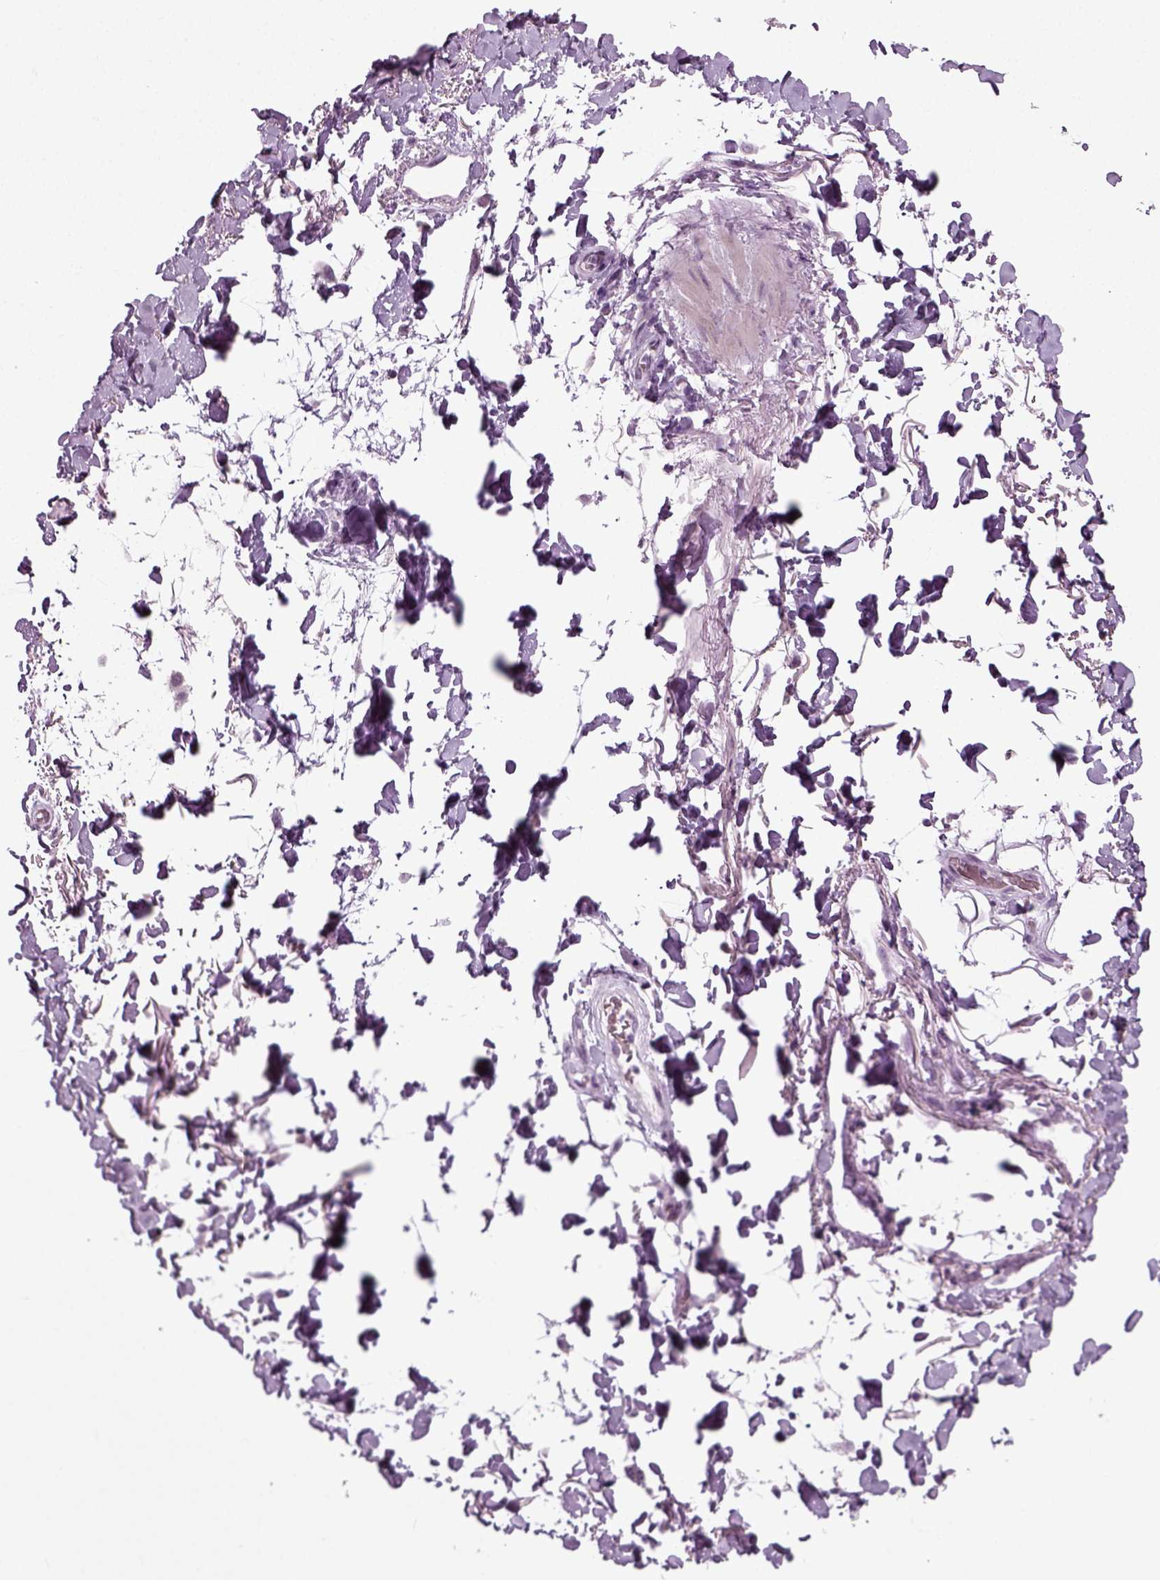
{"staining": {"intensity": "negative", "quantity": "none", "location": "none"}, "tissue": "adipose tissue", "cell_type": "Adipocytes", "image_type": "normal", "snomed": [{"axis": "morphology", "description": "Normal tissue, NOS"}, {"axis": "topography", "description": "Anal"}, {"axis": "topography", "description": "Peripheral nerve tissue"}], "caption": "Adipose tissue was stained to show a protein in brown. There is no significant positivity in adipocytes. The staining was performed using DAB (3,3'-diaminobenzidine) to visualize the protein expression in brown, while the nuclei were stained in blue with hematoxylin (Magnification: 20x).", "gene": "ZC2HC1C", "patient": {"sex": "male", "age": 53}}